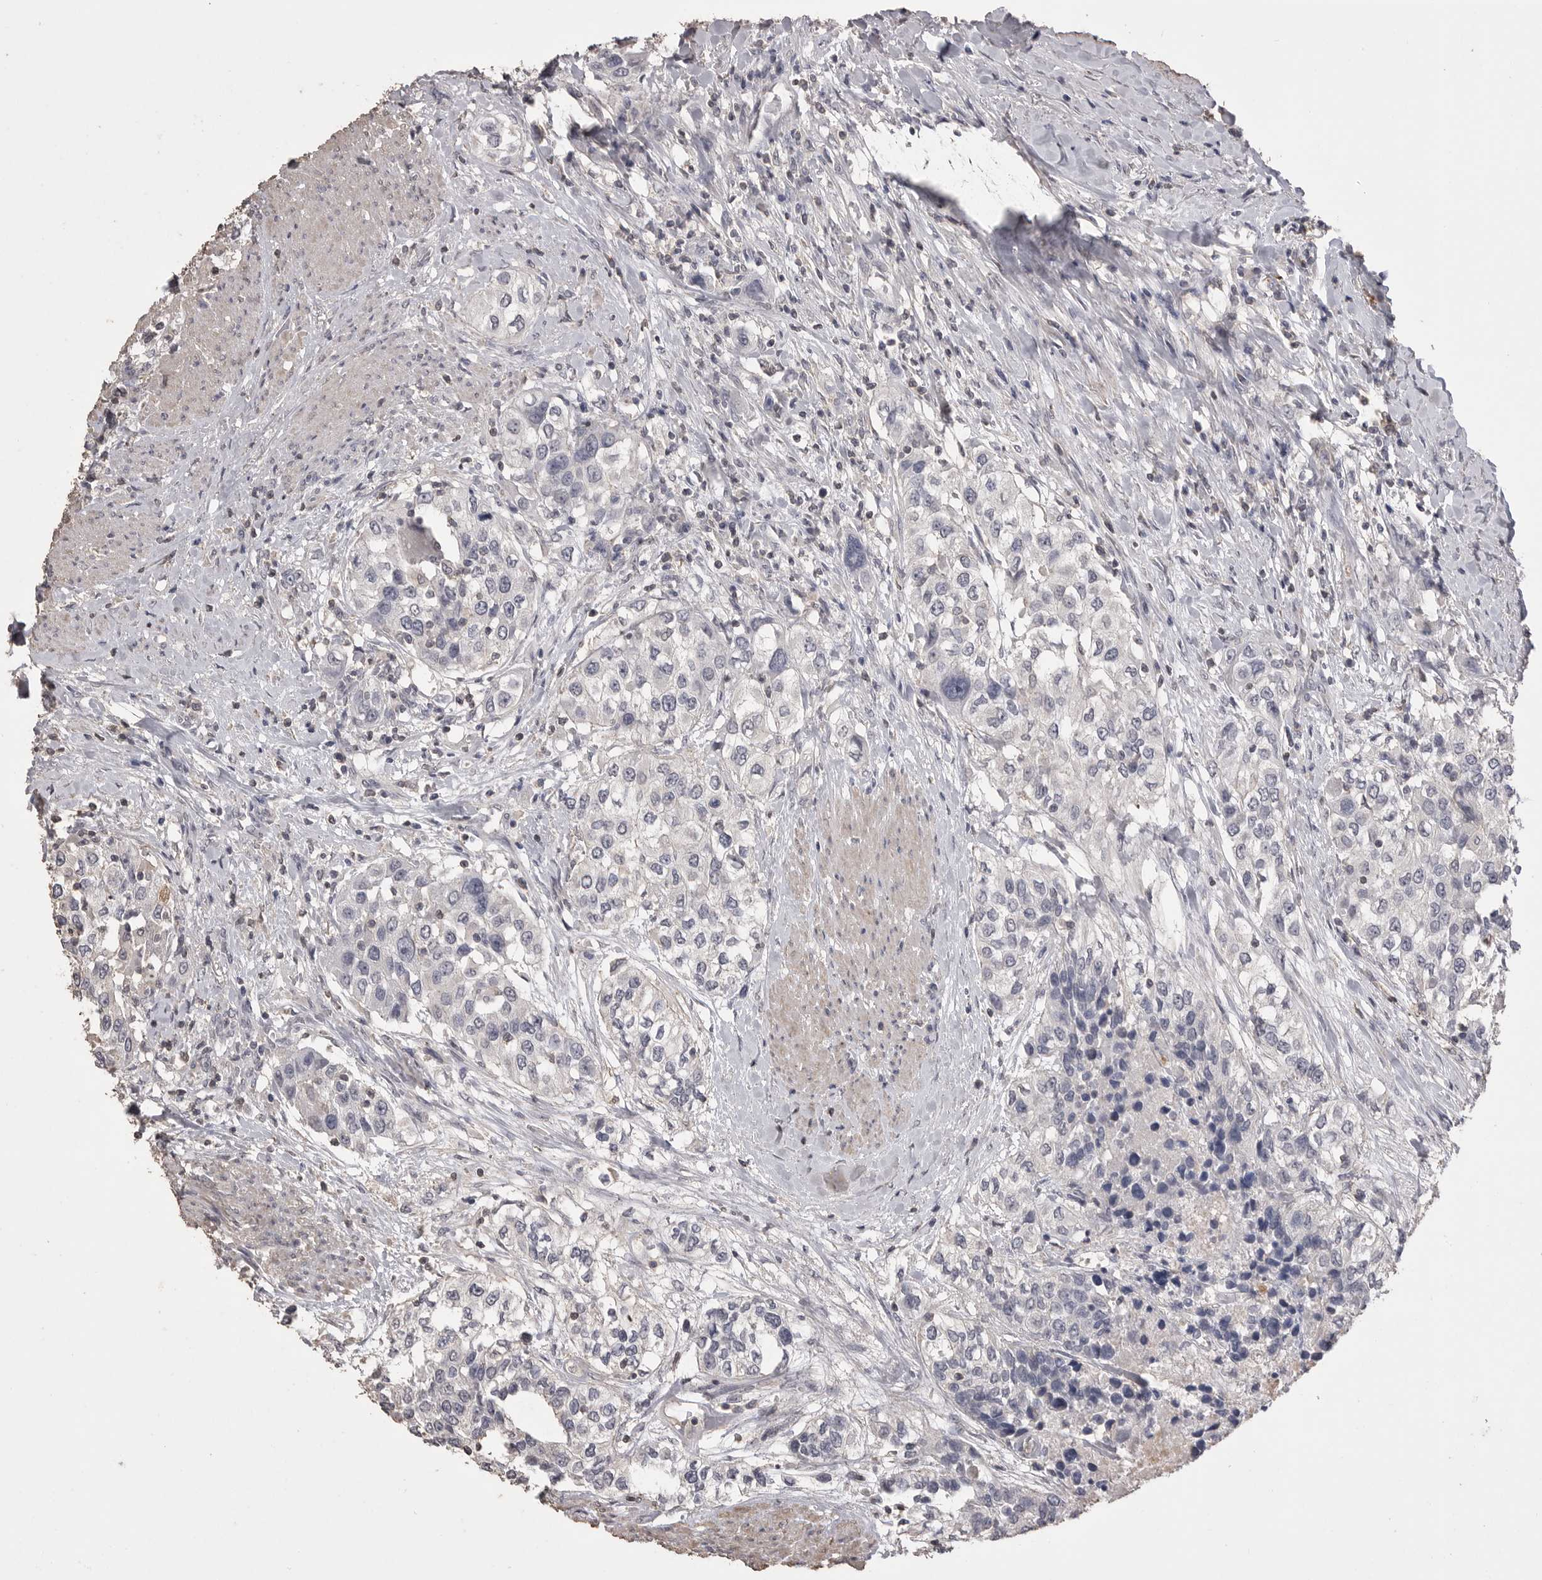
{"staining": {"intensity": "negative", "quantity": "none", "location": "none"}, "tissue": "urothelial cancer", "cell_type": "Tumor cells", "image_type": "cancer", "snomed": [{"axis": "morphology", "description": "Urothelial carcinoma, High grade"}, {"axis": "topography", "description": "Urinary bladder"}], "caption": "The IHC micrograph has no significant positivity in tumor cells of urothelial cancer tissue.", "gene": "MMP7", "patient": {"sex": "female", "age": 80}}